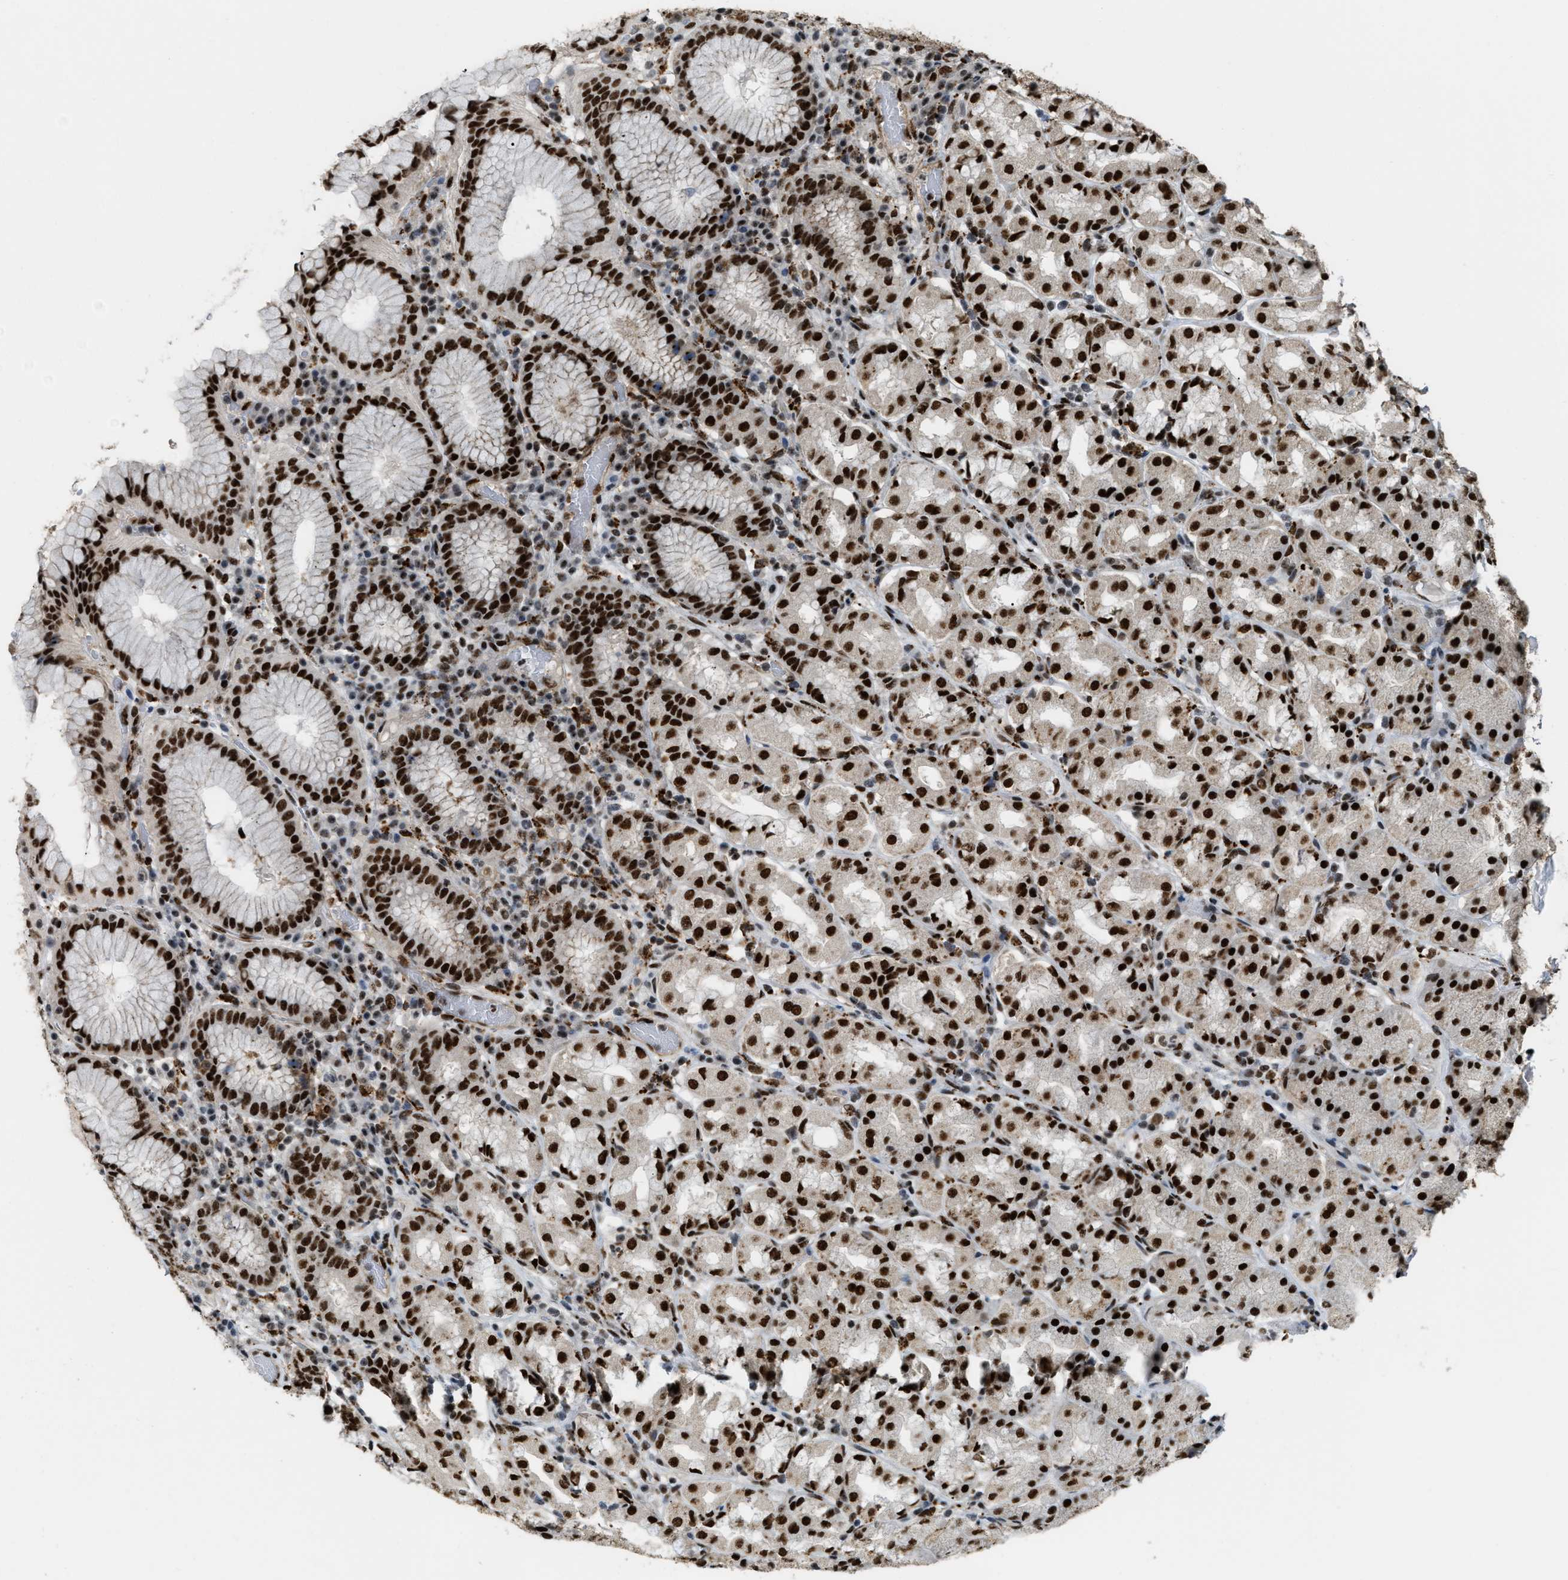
{"staining": {"intensity": "strong", "quantity": ">75%", "location": "nuclear"}, "tissue": "stomach", "cell_type": "Glandular cells", "image_type": "normal", "snomed": [{"axis": "morphology", "description": "Normal tissue, NOS"}, {"axis": "topography", "description": "Stomach"}, {"axis": "topography", "description": "Stomach, lower"}], "caption": "Protein expression analysis of benign human stomach reveals strong nuclear staining in approximately >75% of glandular cells. The protein of interest is shown in brown color, while the nuclei are stained blue.", "gene": "NUMA1", "patient": {"sex": "female", "age": 56}}